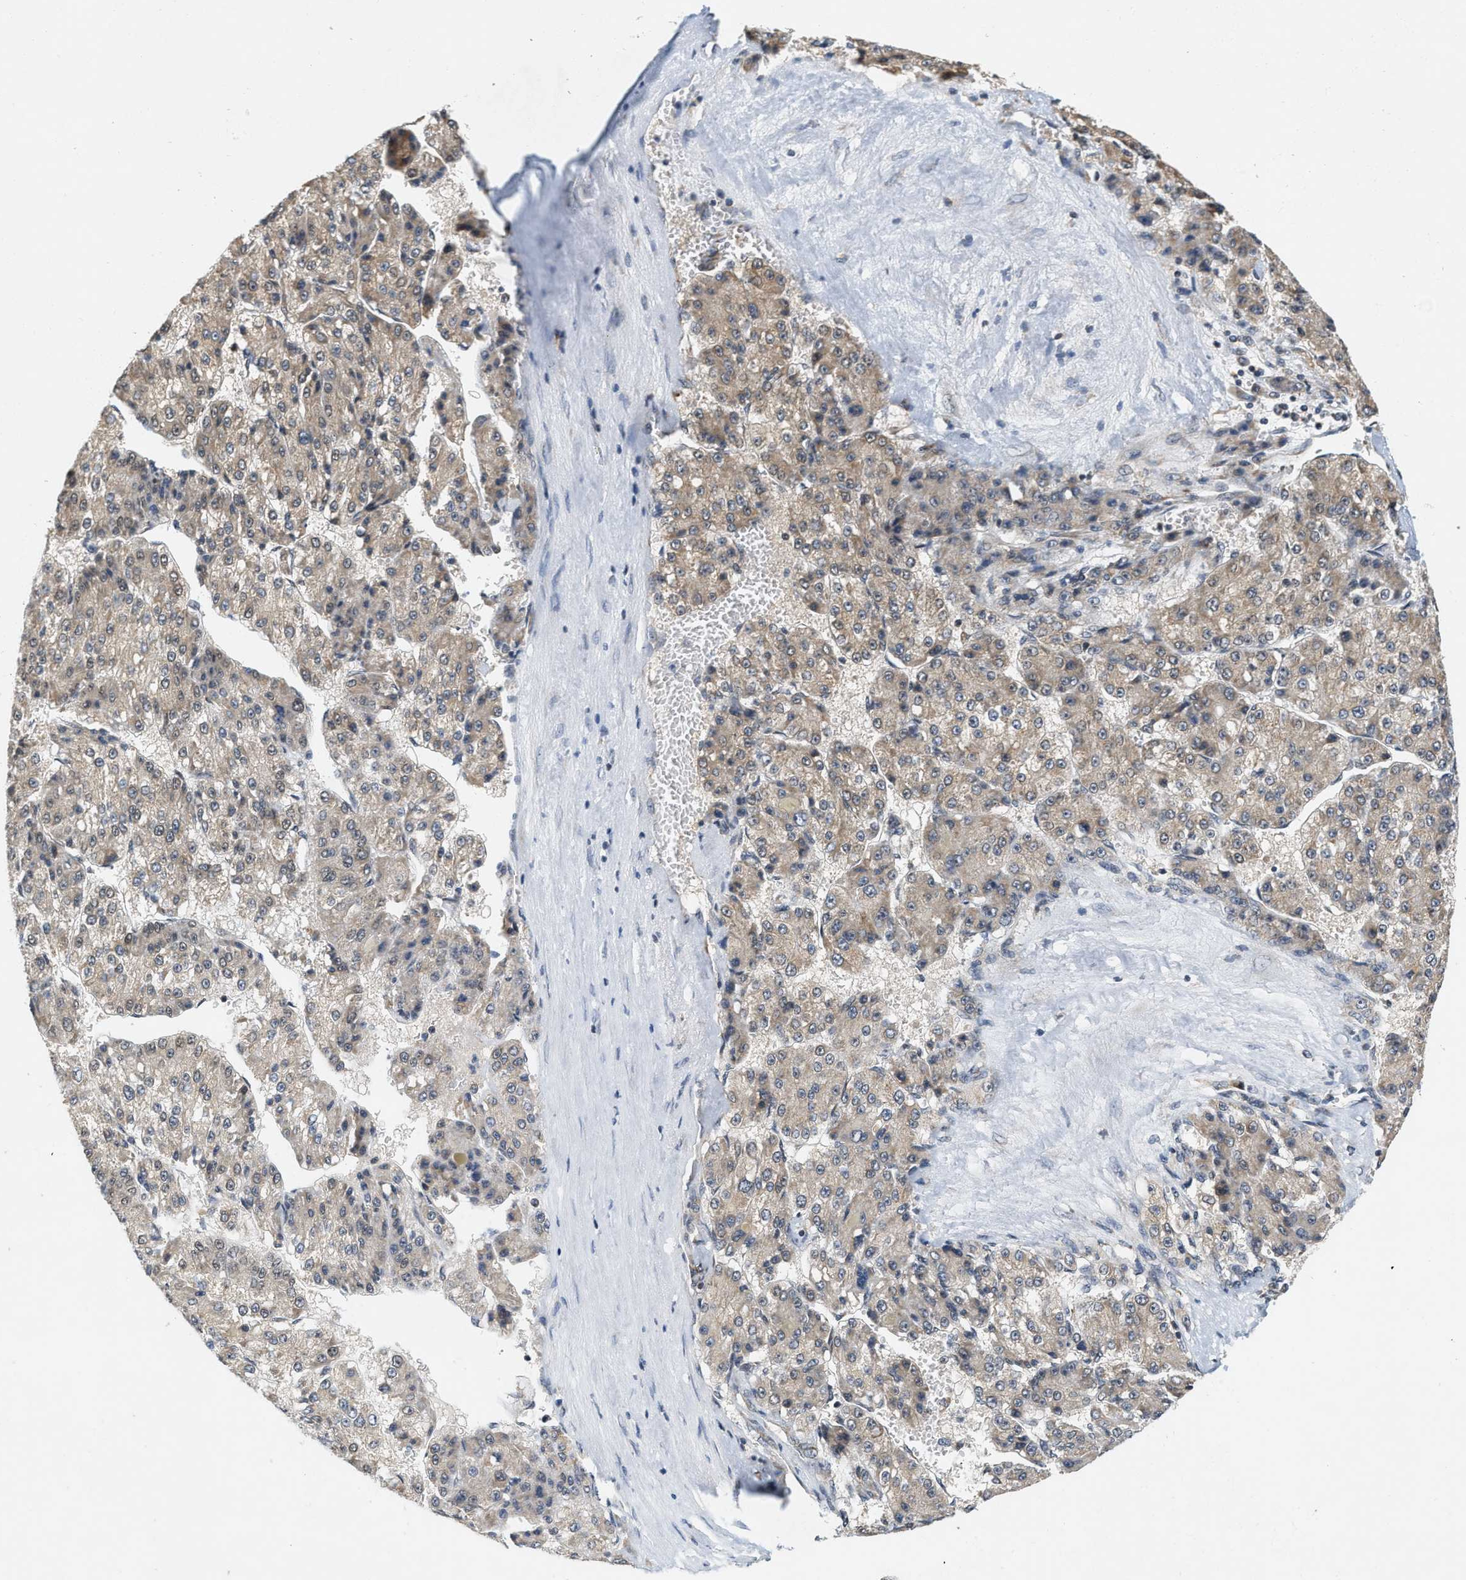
{"staining": {"intensity": "weak", "quantity": ">75%", "location": "cytoplasmic/membranous"}, "tissue": "liver cancer", "cell_type": "Tumor cells", "image_type": "cancer", "snomed": [{"axis": "morphology", "description": "Carcinoma, Hepatocellular, NOS"}, {"axis": "topography", "description": "Liver"}], "caption": "A photomicrograph showing weak cytoplasmic/membranous expression in about >75% of tumor cells in liver hepatocellular carcinoma, as visualized by brown immunohistochemical staining.", "gene": "GIGYF1", "patient": {"sex": "female", "age": 73}}